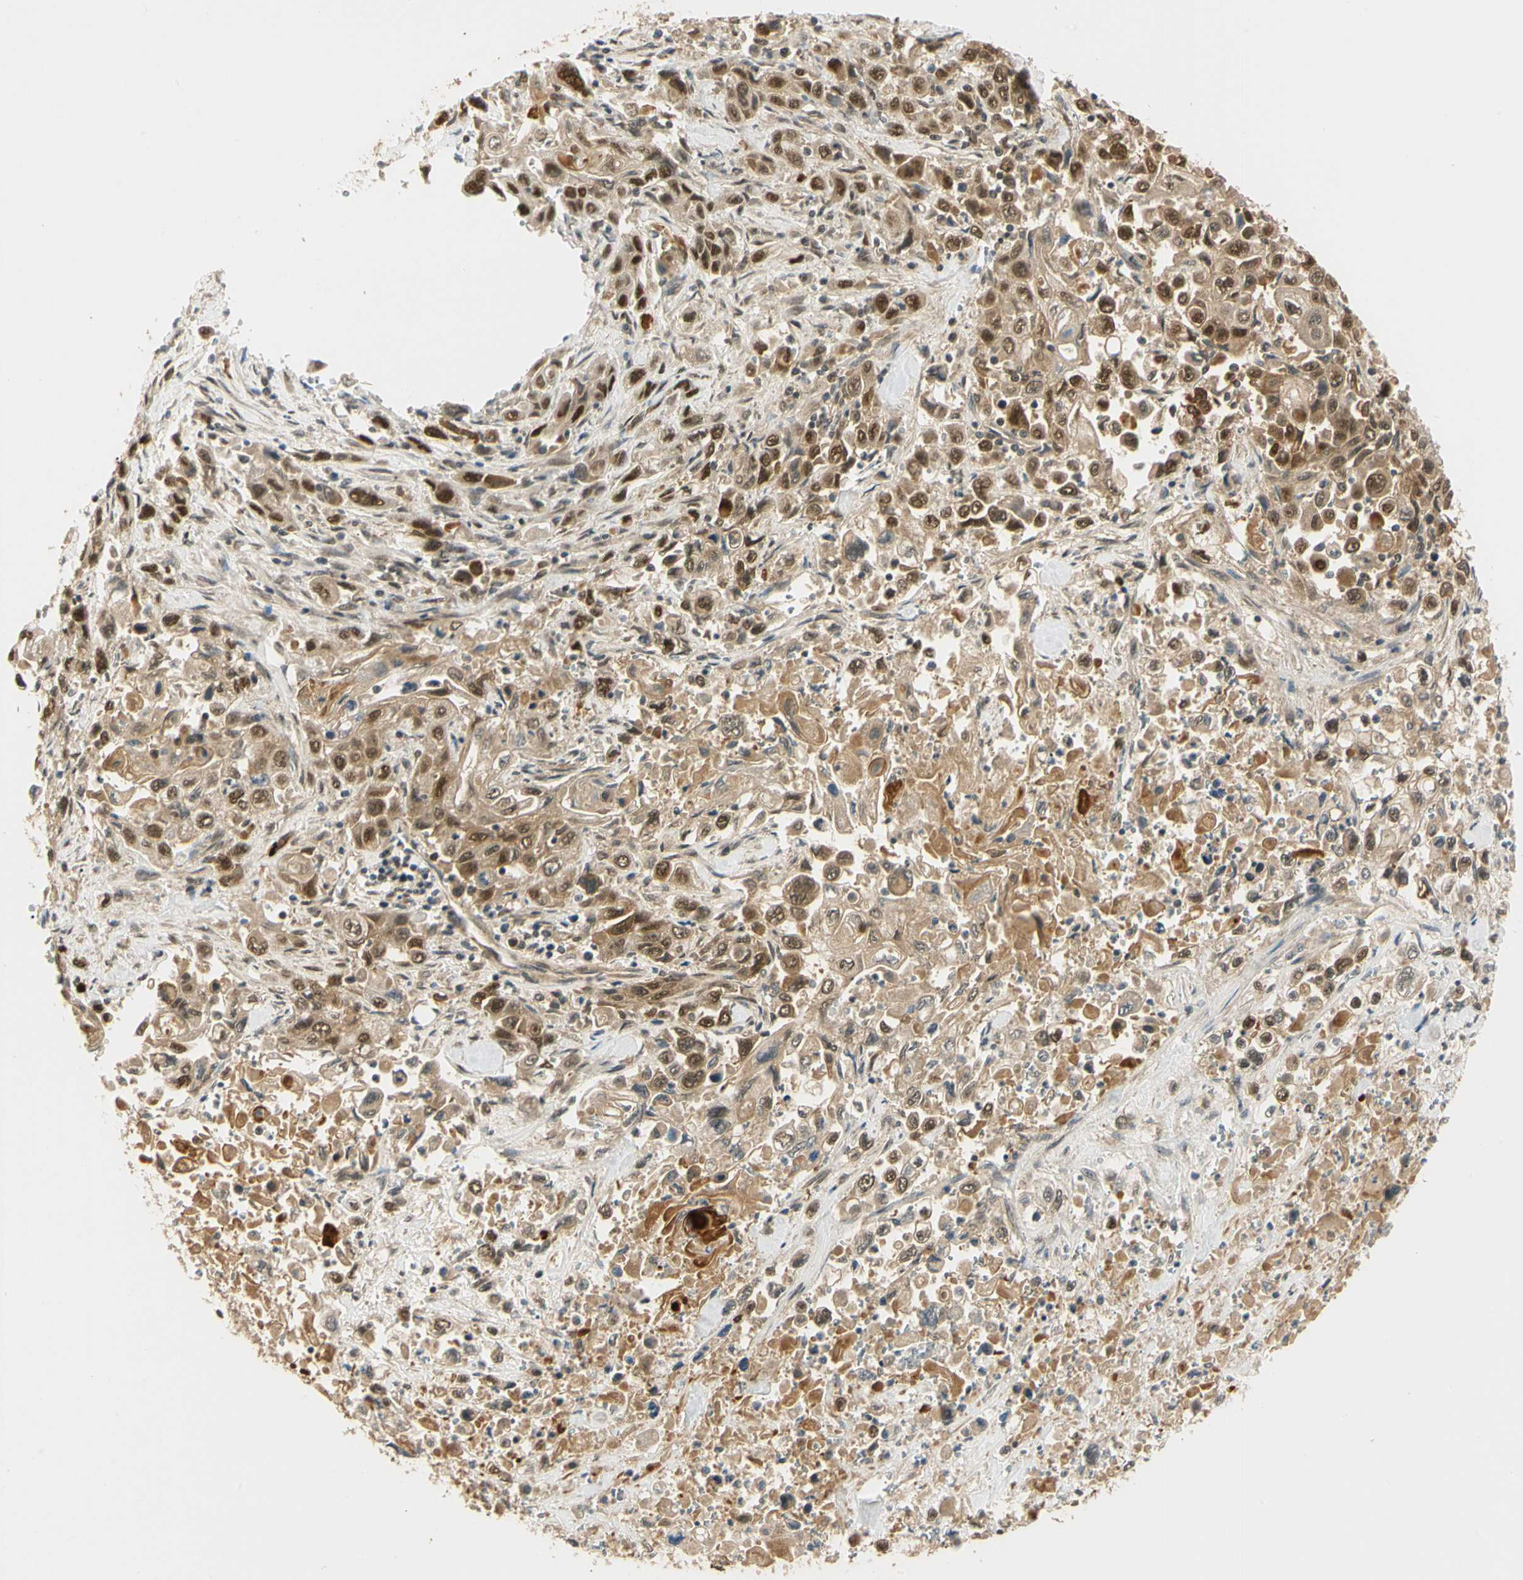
{"staining": {"intensity": "strong", "quantity": ">75%", "location": "cytoplasmic/membranous,nuclear"}, "tissue": "pancreatic cancer", "cell_type": "Tumor cells", "image_type": "cancer", "snomed": [{"axis": "morphology", "description": "Adenocarcinoma, NOS"}, {"axis": "topography", "description": "Pancreas"}], "caption": "Human pancreatic cancer (adenocarcinoma) stained with a protein marker shows strong staining in tumor cells.", "gene": "UBE2Z", "patient": {"sex": "male", "age": 70}}